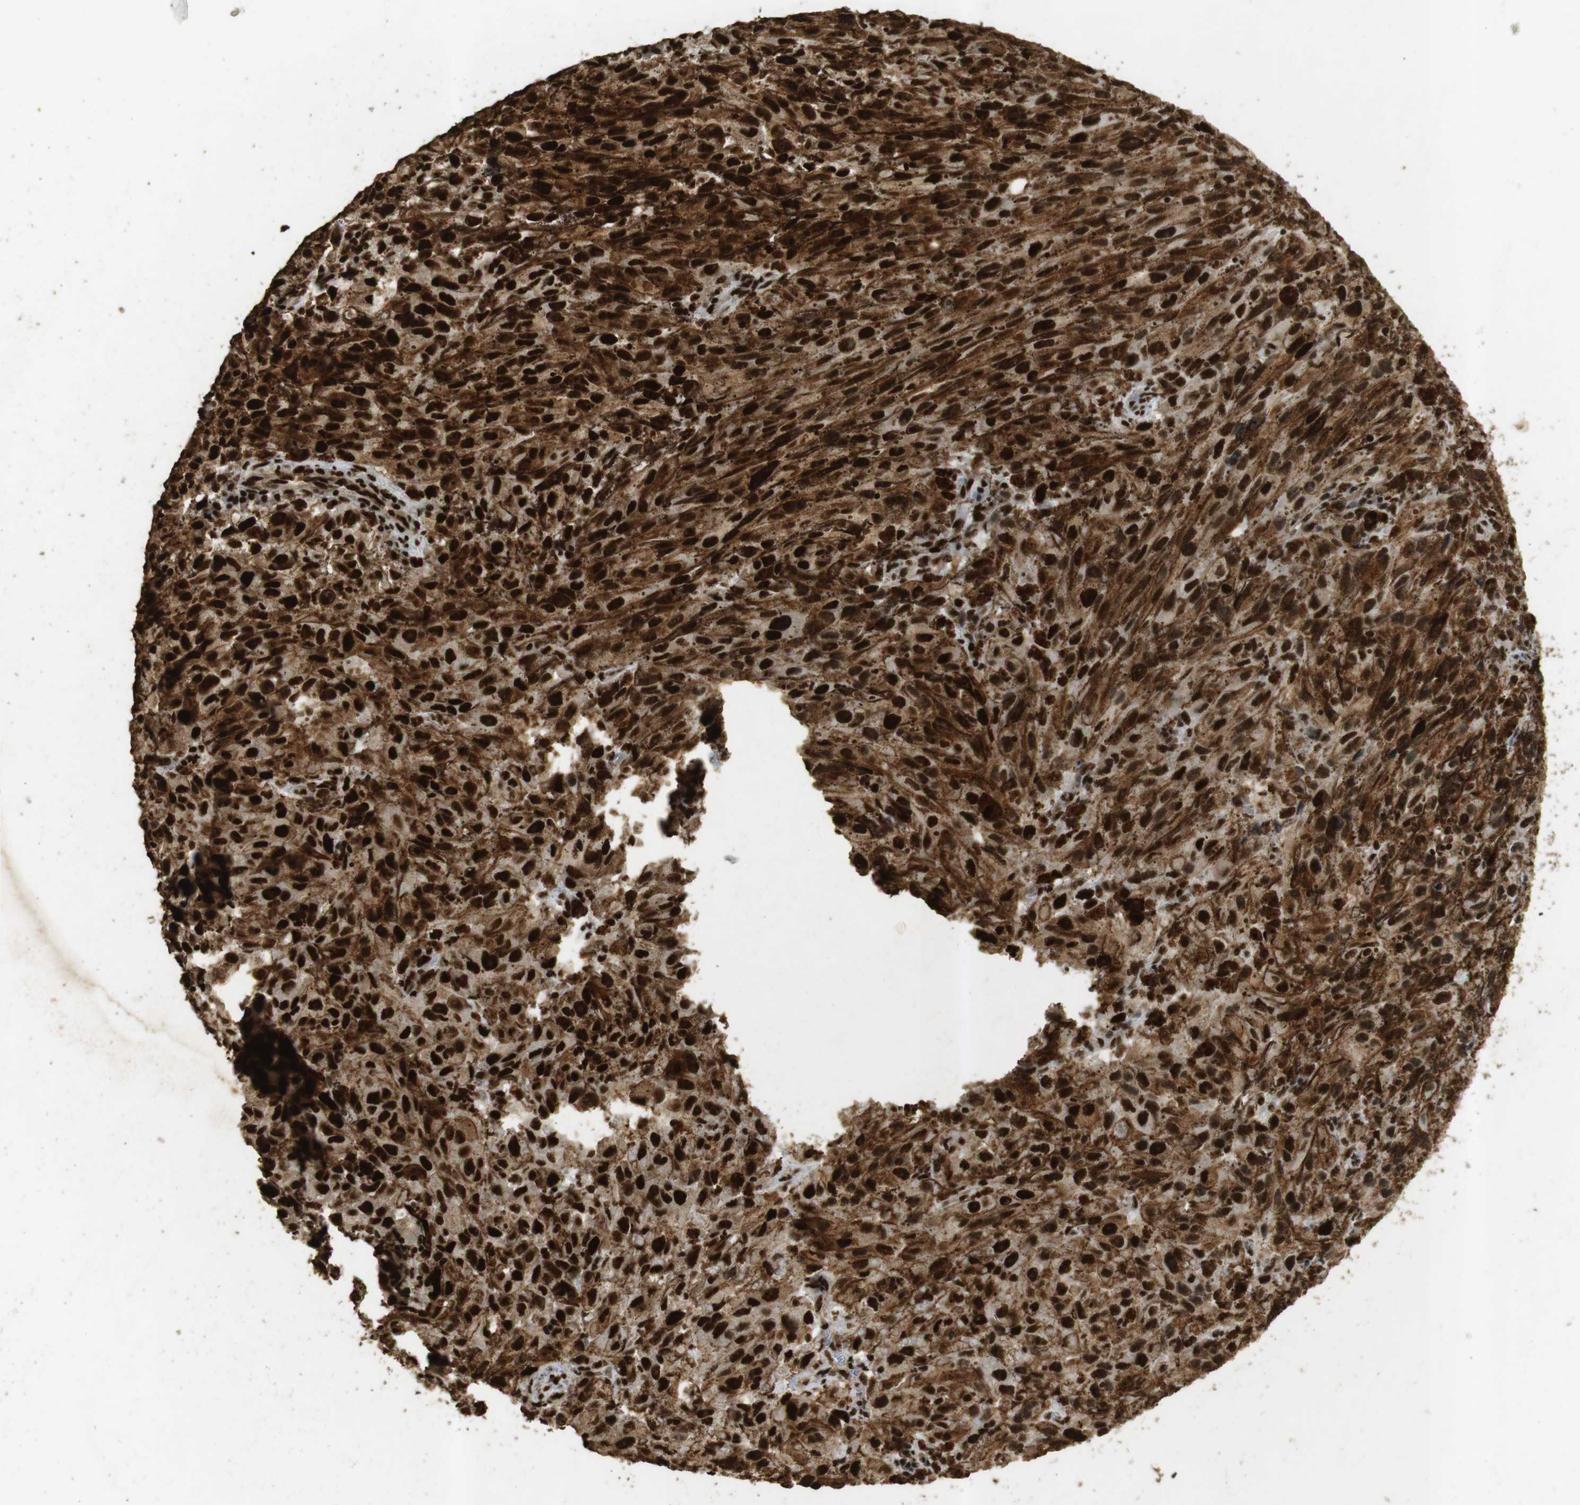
{"staining": {"intensity": "strong", "quantity": ">75%", "location": "cytoplasmic/membranous,nuclear"}, "tissue": "melanoma", "cell_type": "Tumor cells", "image_type": "cancer", "snomed": [{"axis": "morphology", "description": "Malignant melanoma, NOS"}, {"axis": "topography", "description": "Skin"}], "caption": "Tumor cells exhibit high levels of strong cytoplasmic/membranous and nuclear staining in approximately >75% of cells in human malignant melanoma. The staining was performed using DAB to visualize the protein expression in brown, while the nuclei were stained in blue with hematoxylin (Magnification: 20x).", "gene": "GATA4", "patient": {"sex": "female", "age": 104}}